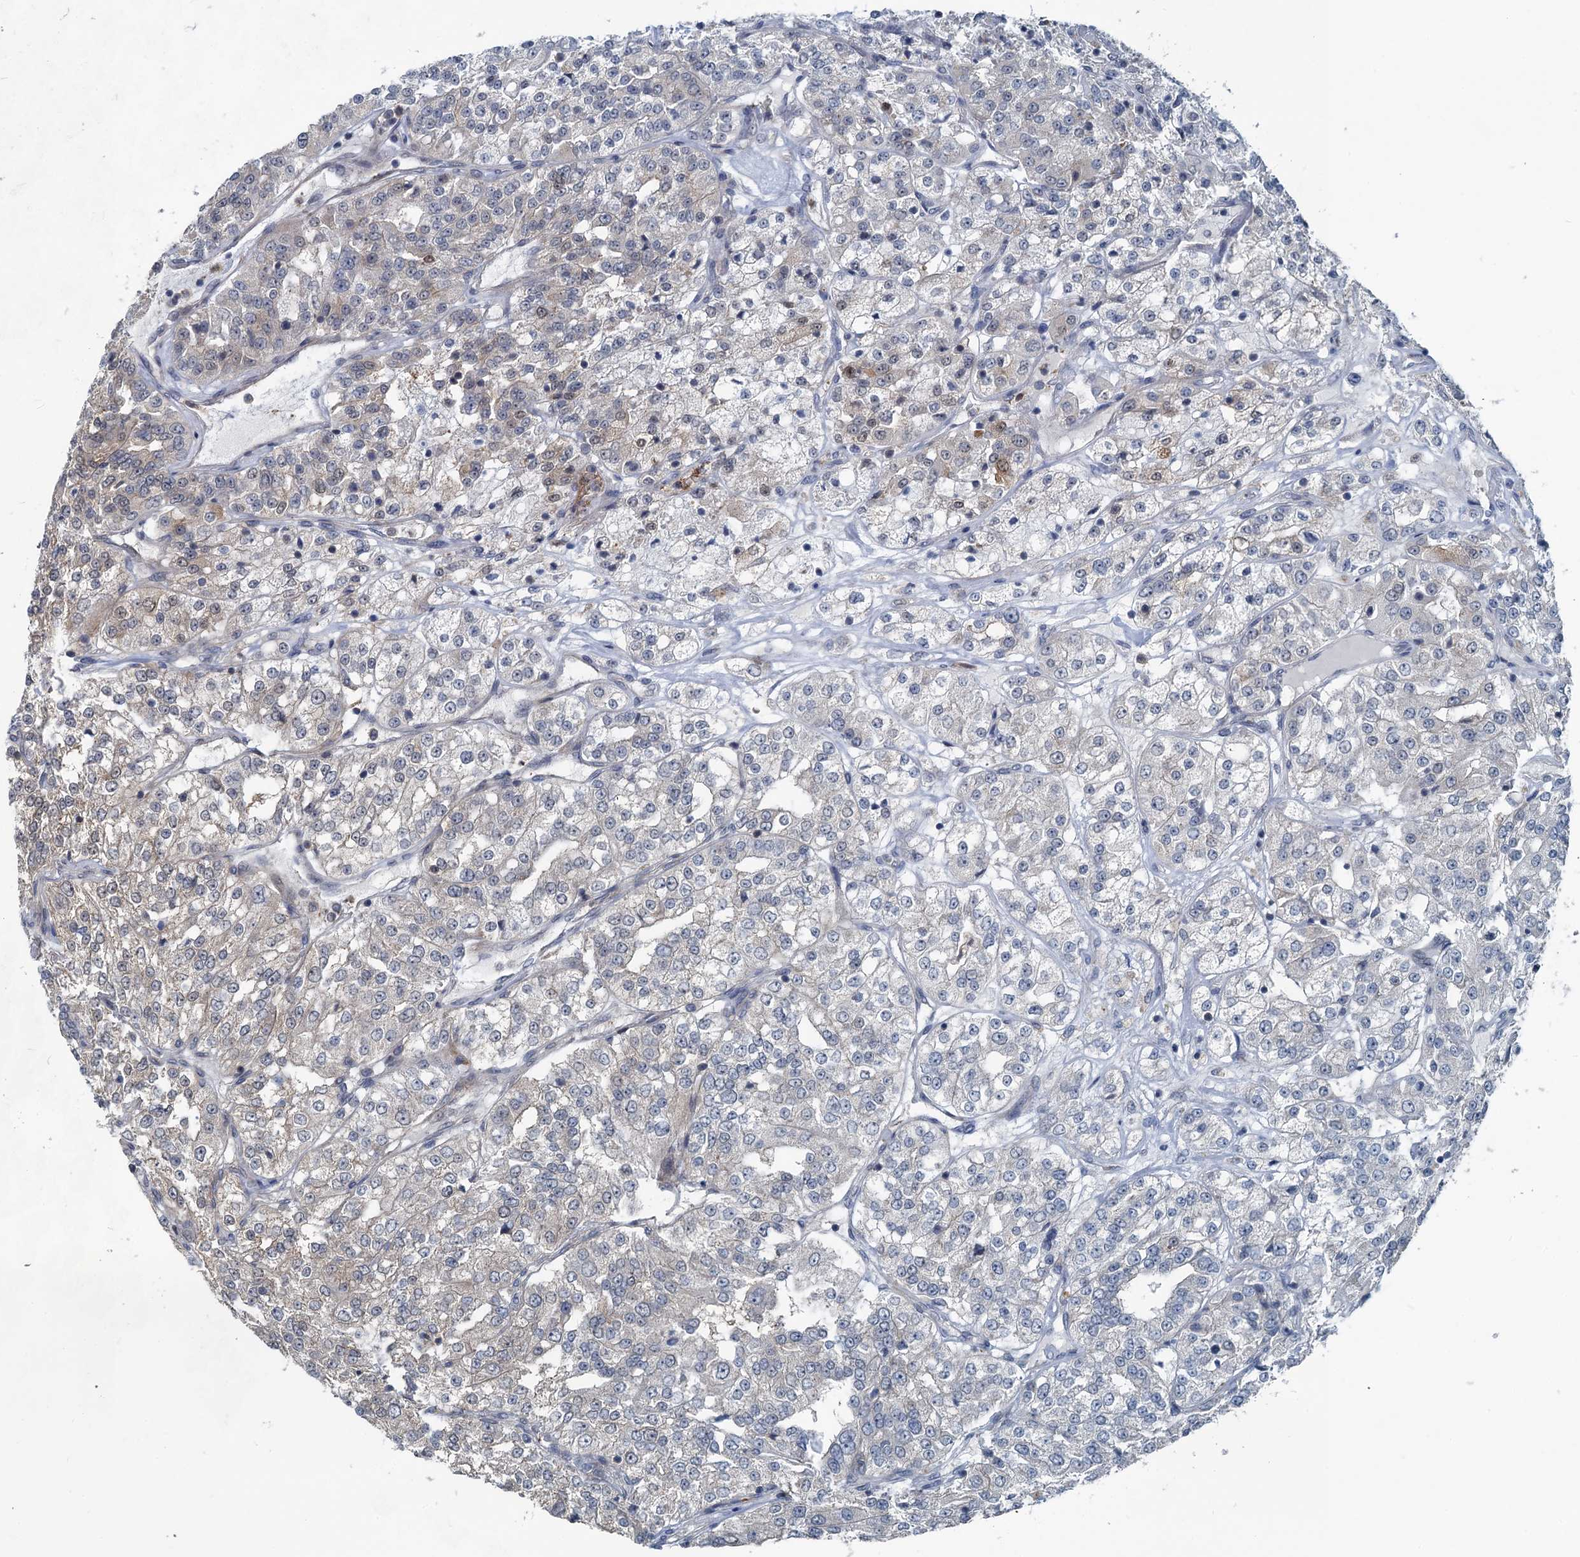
{"staining": {"intensity": "weak", "quantity": "<25%", "location": "cytoplasmic/membranous,nuclear"}, "tissue": "renal cancer", "cell_type": "Tumor cells", "image_type": "cancer", "snomed": [{"axis": "morphology", "description": "Adenocarcinoma, NOS"}, {"axis": "topography", "description": "Kidney"}], "caption": "DAB immunohistochemical staining of human renal adenocarcinoma demonstrates no significant staining in tumor cells.", "gene": "GCLM", "patient": {"sex": "female", "age": 63}}